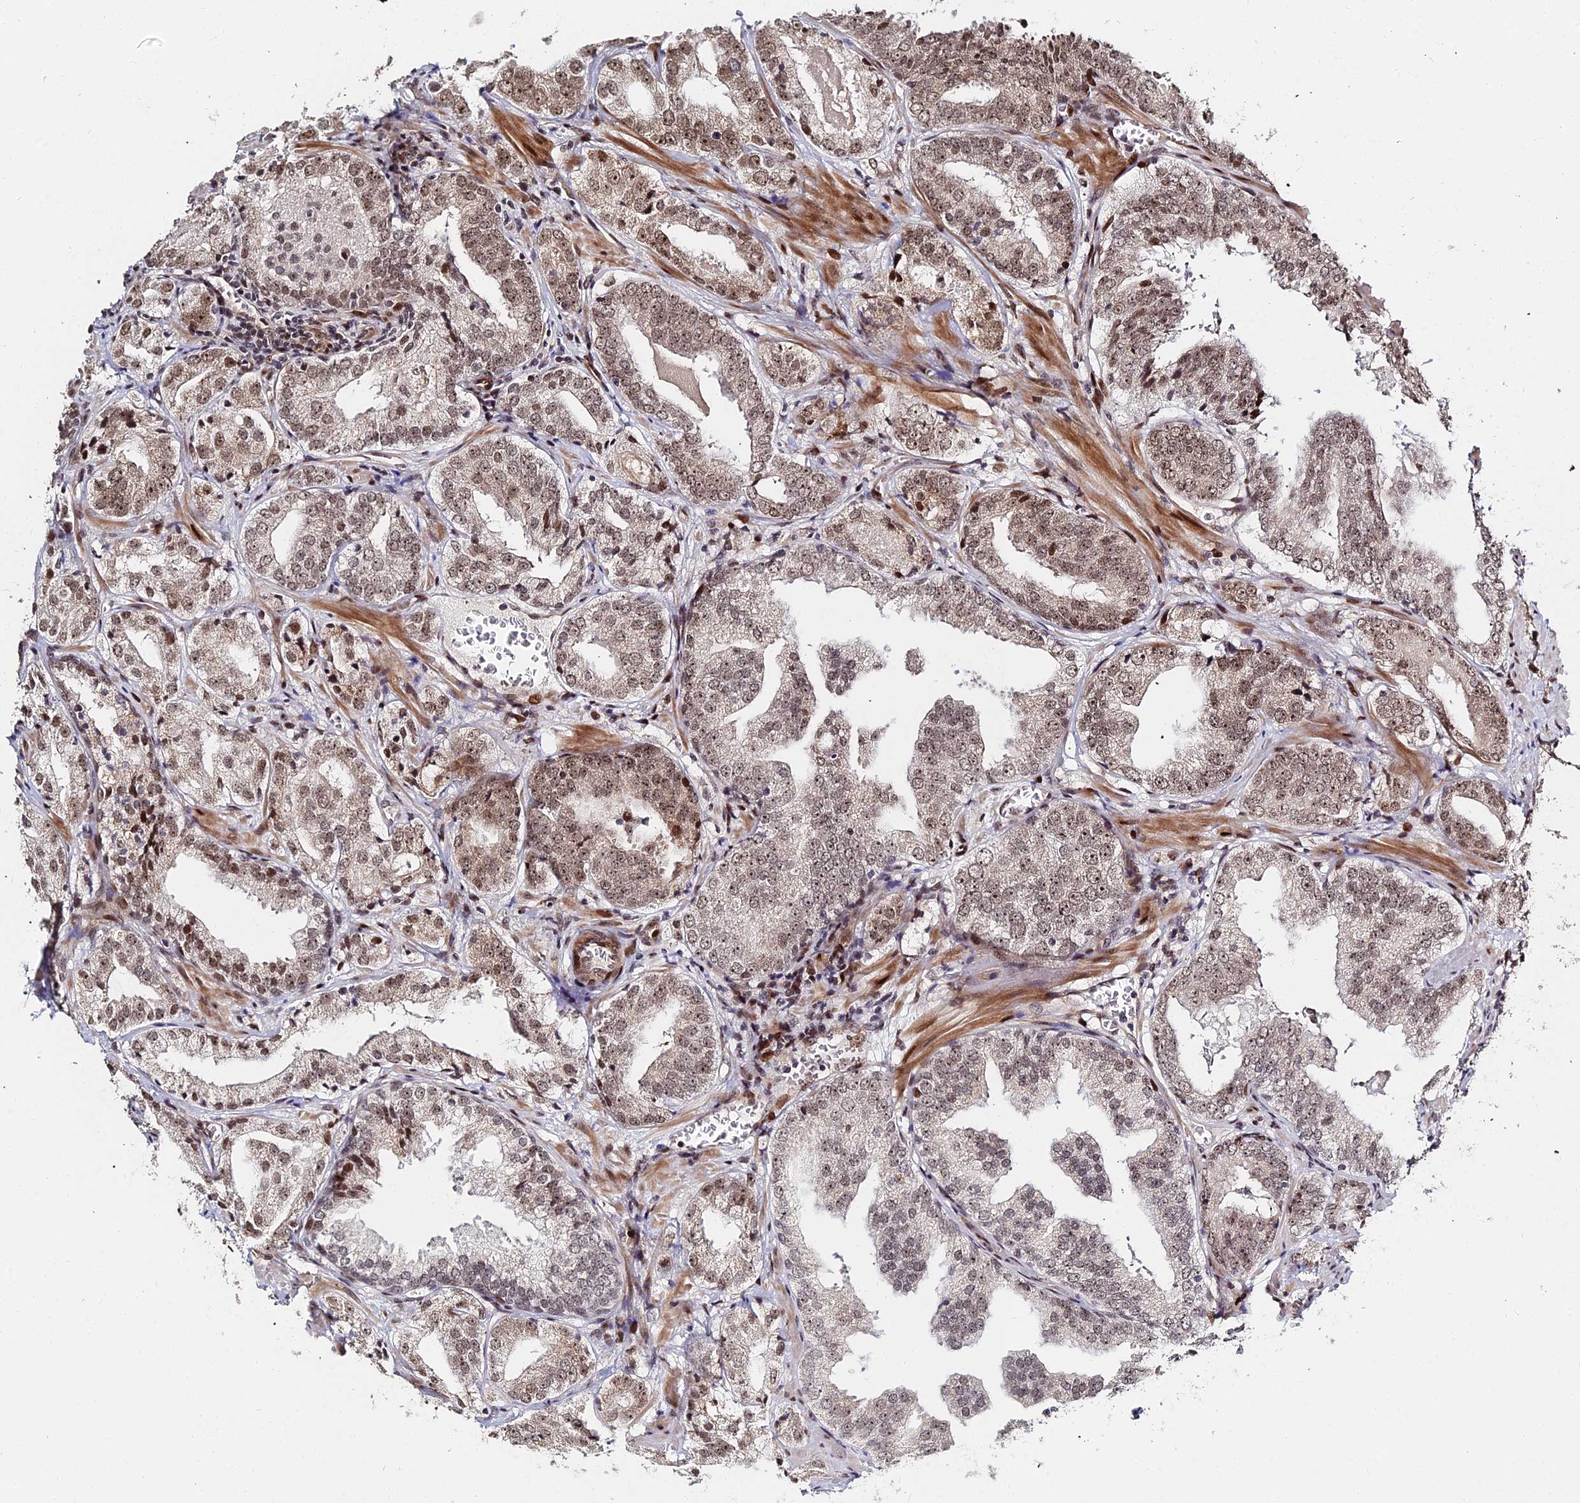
{"staining": {"intensity": "moderate", "quantity": ">75%", "location": "cytoplasmic/membranous,nuclear"}, "tissue": "prostate cancer", "cell_type": "Tumor cells", "image_type": "cancer", "snomed": [{"axis": "morphology", "description": "Adenocarcinoma, Low grade"}, {"axis": "topography", "description": "Prostate"}], "caption": "A high-resolution histopathology image shows immunohistochemistry (IHC) staining of adenocarcinoma (low-grade) (prostate), which reveals moderate cytoplasmic/membranous and nuclear staining in about >75% of tumor cells. Nuclei are stained in blue.", "gene": "ABCA2", "patient": {"sex": "male", "age": 60}}